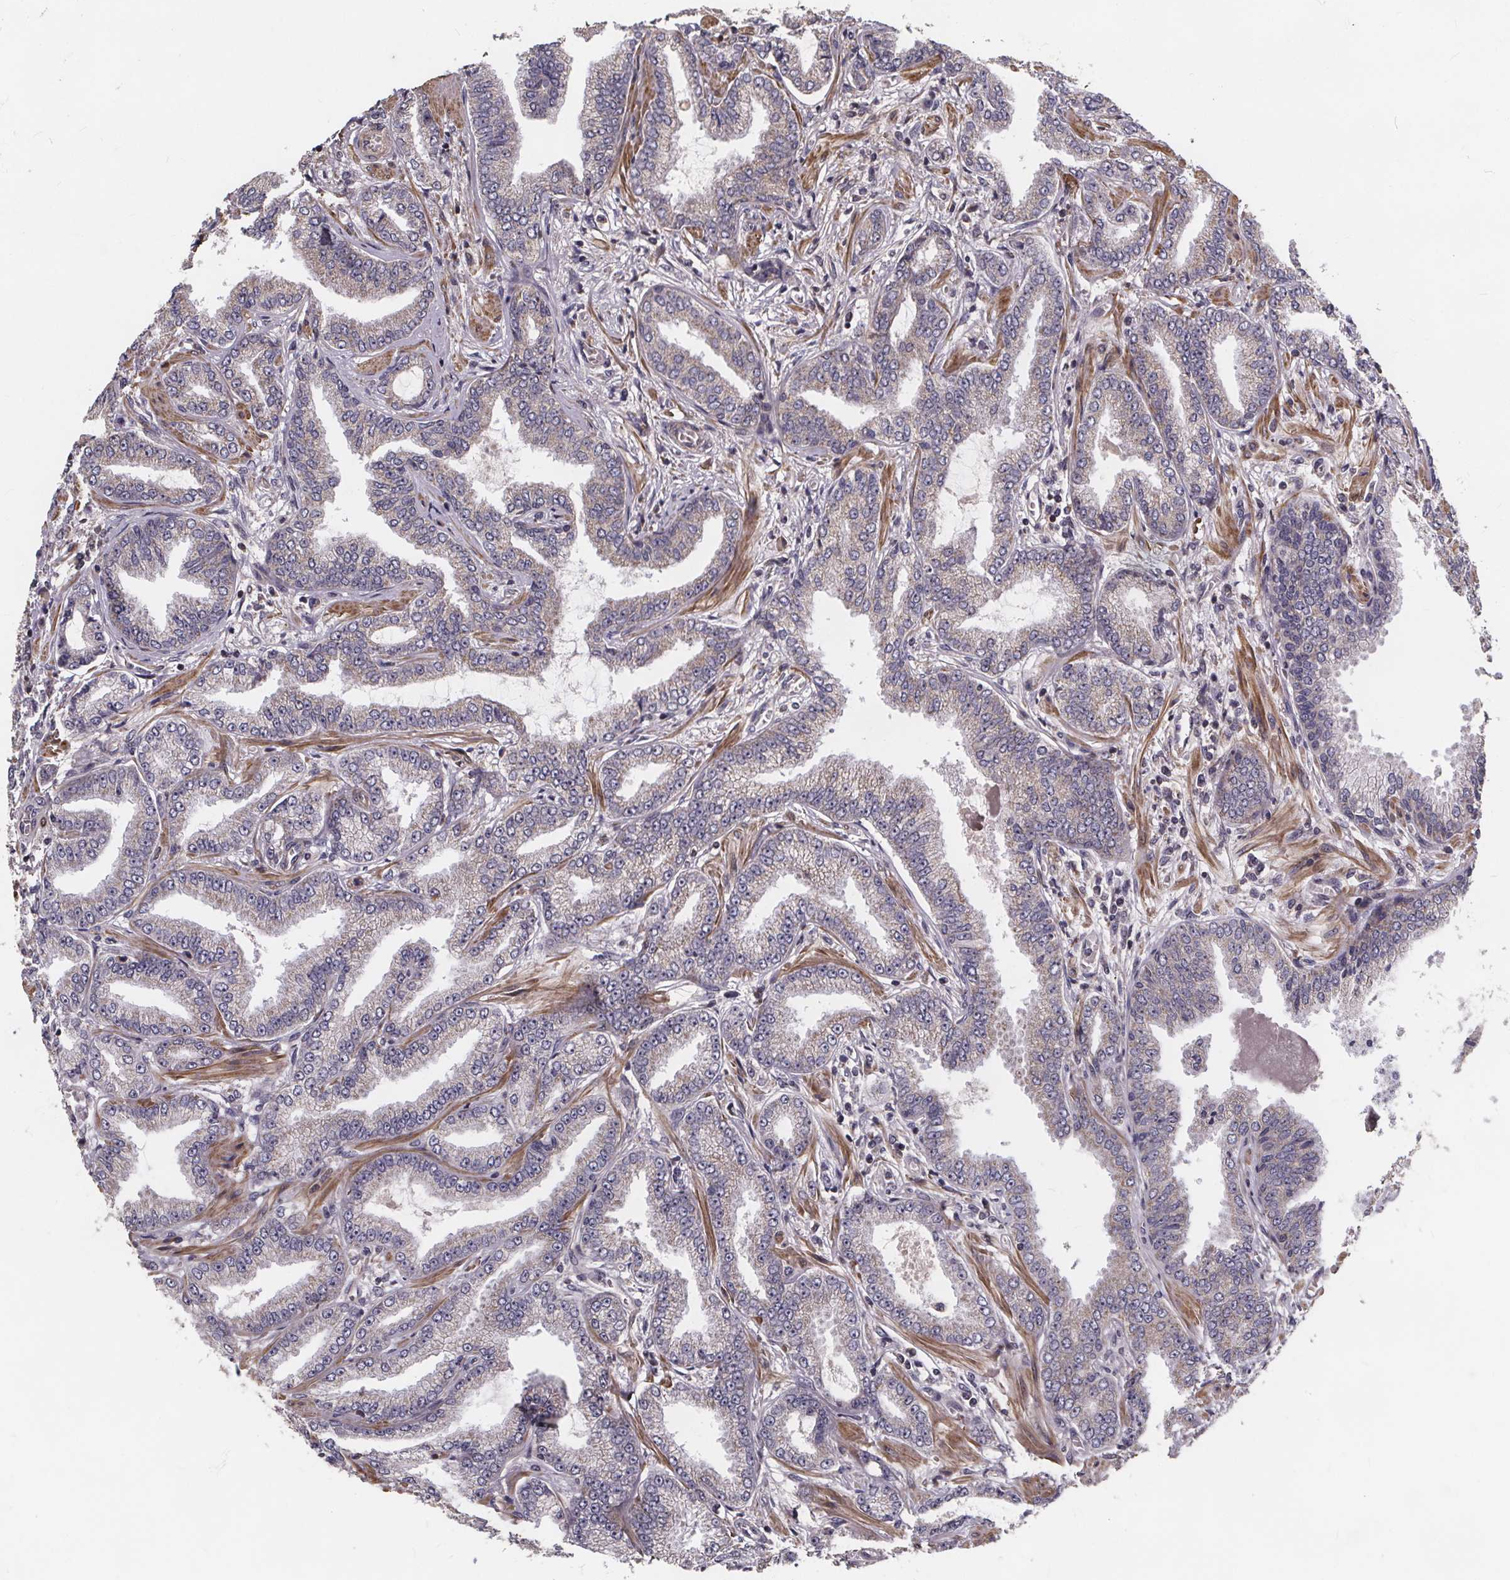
{"staining": {"intensity": "negative", "quantity": "none", "location": "none"}, "tissue": "prostate cancer", "cell_type": "Tumor cells", "image_type": "cancer", "snomed": [{"axis": "morphology", "description": "Adenocarcinoma, Low grade"}, {"axis": "topography", "description": "Prostate"}], "caption": "Tumor cells show no significant expression in low-grade adenocarcinoma (prostate).", "gene": "YME1L1", "patient": {"sex": "male", "age": 55}}